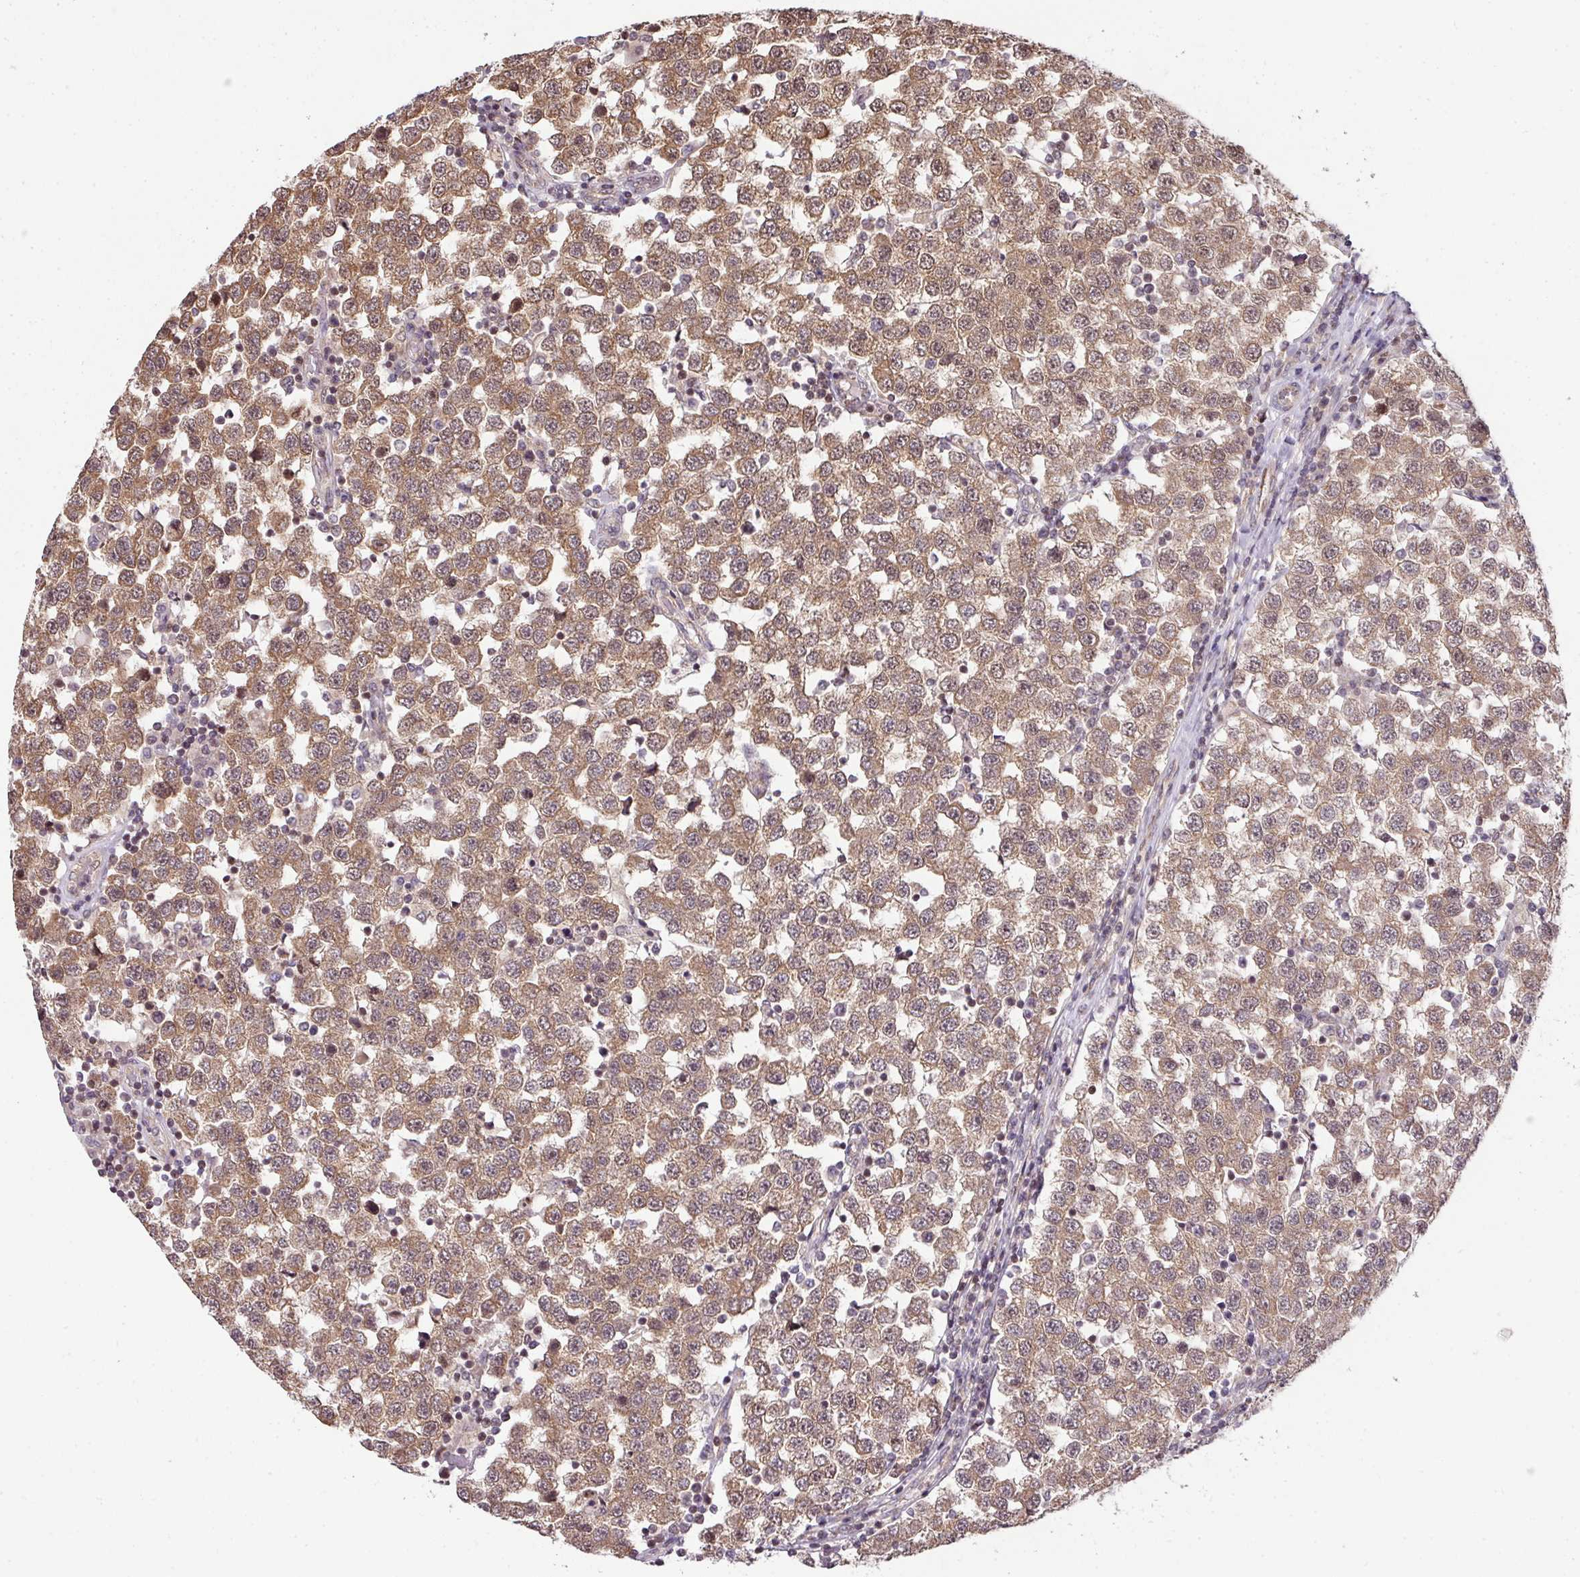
{"staining": {"intensity": "moderate", "quantity": ">75%", "location": "cytoplasmic/membranous"}, "tissue": "testis cancer", "cell_type": "Tumor cells", "image_type": "cancer", "snomed": [{"axis": "morphology", "description": "Seminoma, NOS"}, {"axis": "topography", "description": "Testis"}], "caption": "An IHC histopathology image of neoplastic tissue is shown. Protein staining in brown shows moderate cytoplasmic/membranous positivity in testis seminoma within tumor cells.", "gene": "PLK1", "patient": {"sex": "male", "age": 34}}